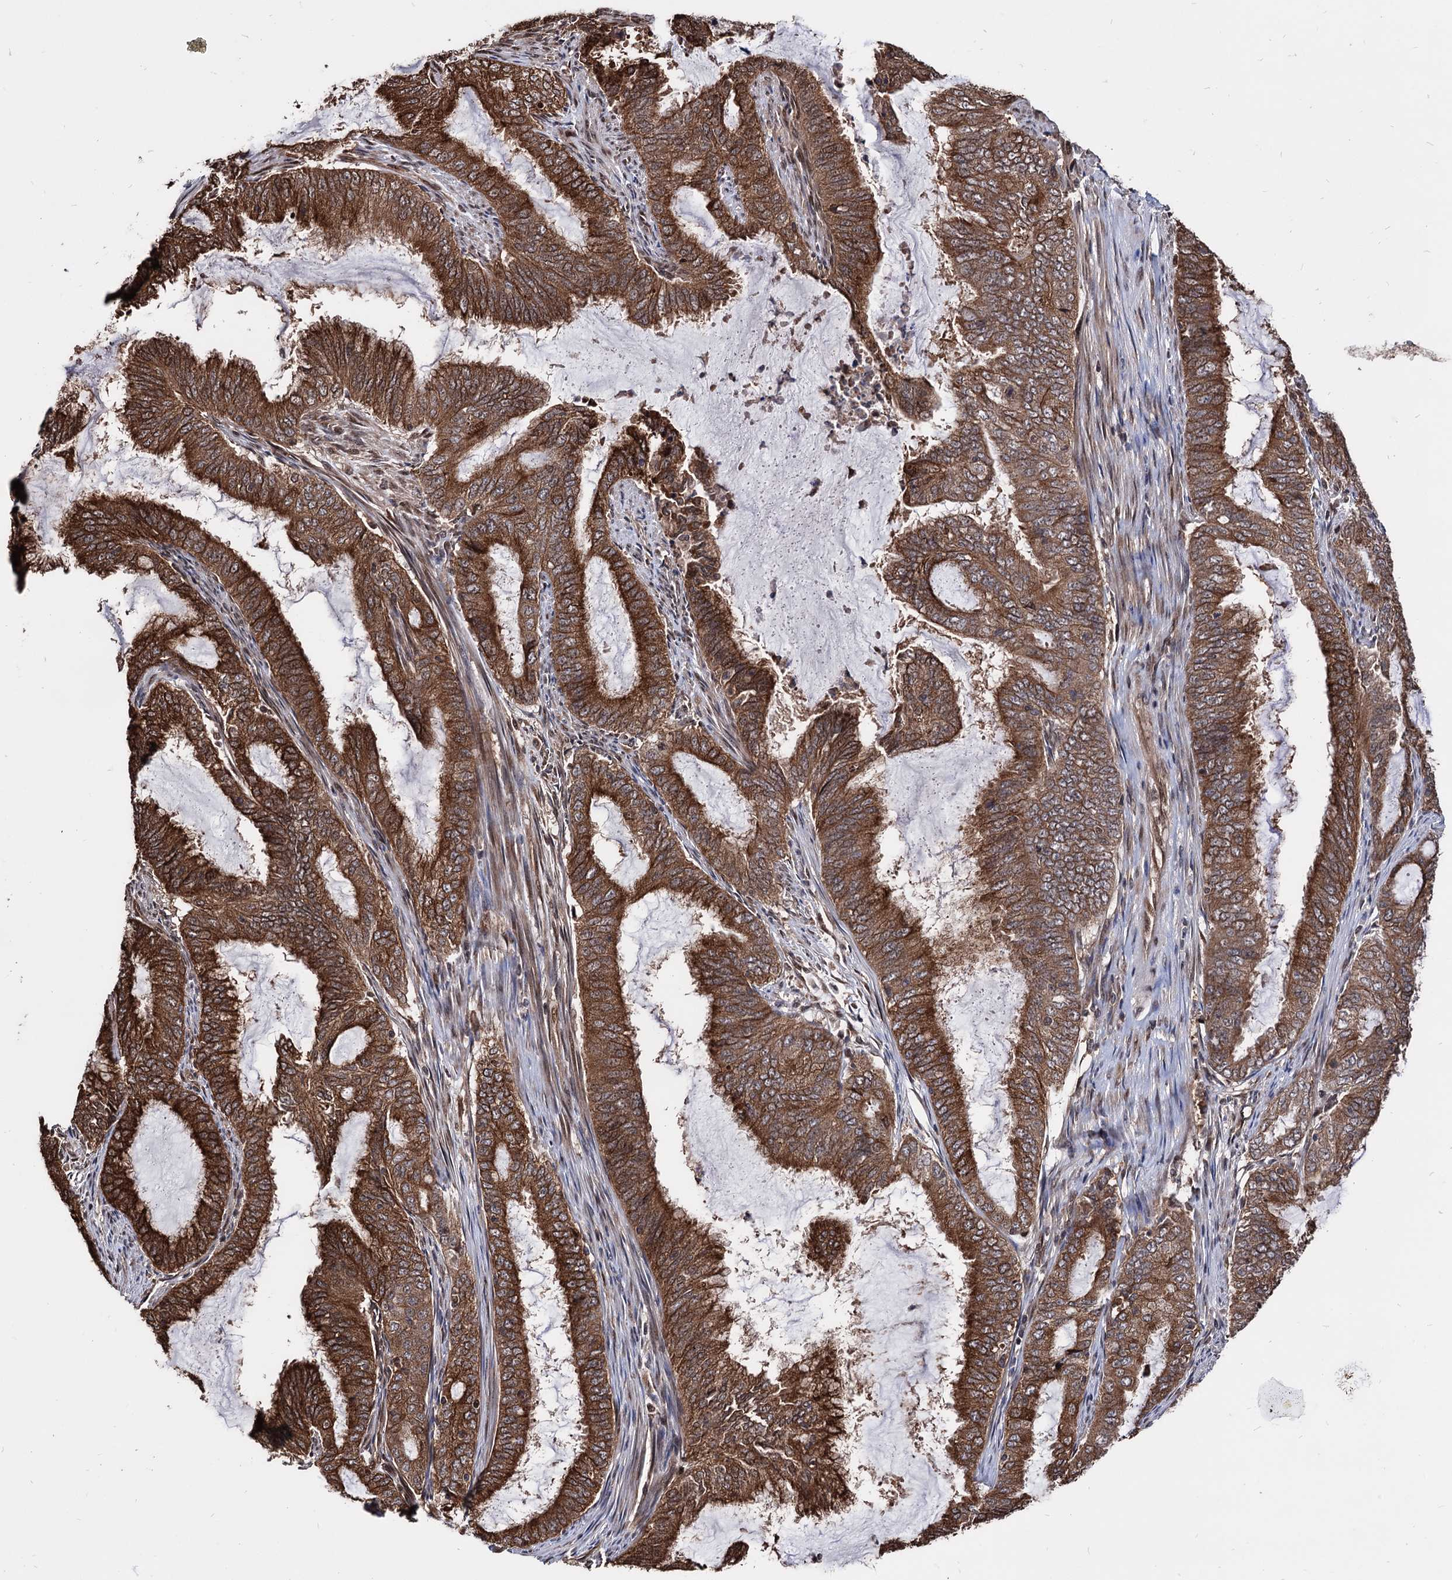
{"staining": {"intensity": "strong", "quantity": ">75%", "location": "cytoplasmic/membranous"}, "tissue": "endometrial cancer", "cell_type": "Tumor cells", "image_type": "cancer", "snomed": [{"axis": "morphology", "description": "Adenocarcinoma, NOS"}, {"axis": "topography", "description": "Endometrium"}], "caption": "Endometrial adenocarcinoma was stained to show a protein in brown. There is high levels of strong cytoplasmic/membranous staining in approximately >75% of tumor cells.", "gene": "ANKRD12", "patient": {"sex": "female", "age": 51}}